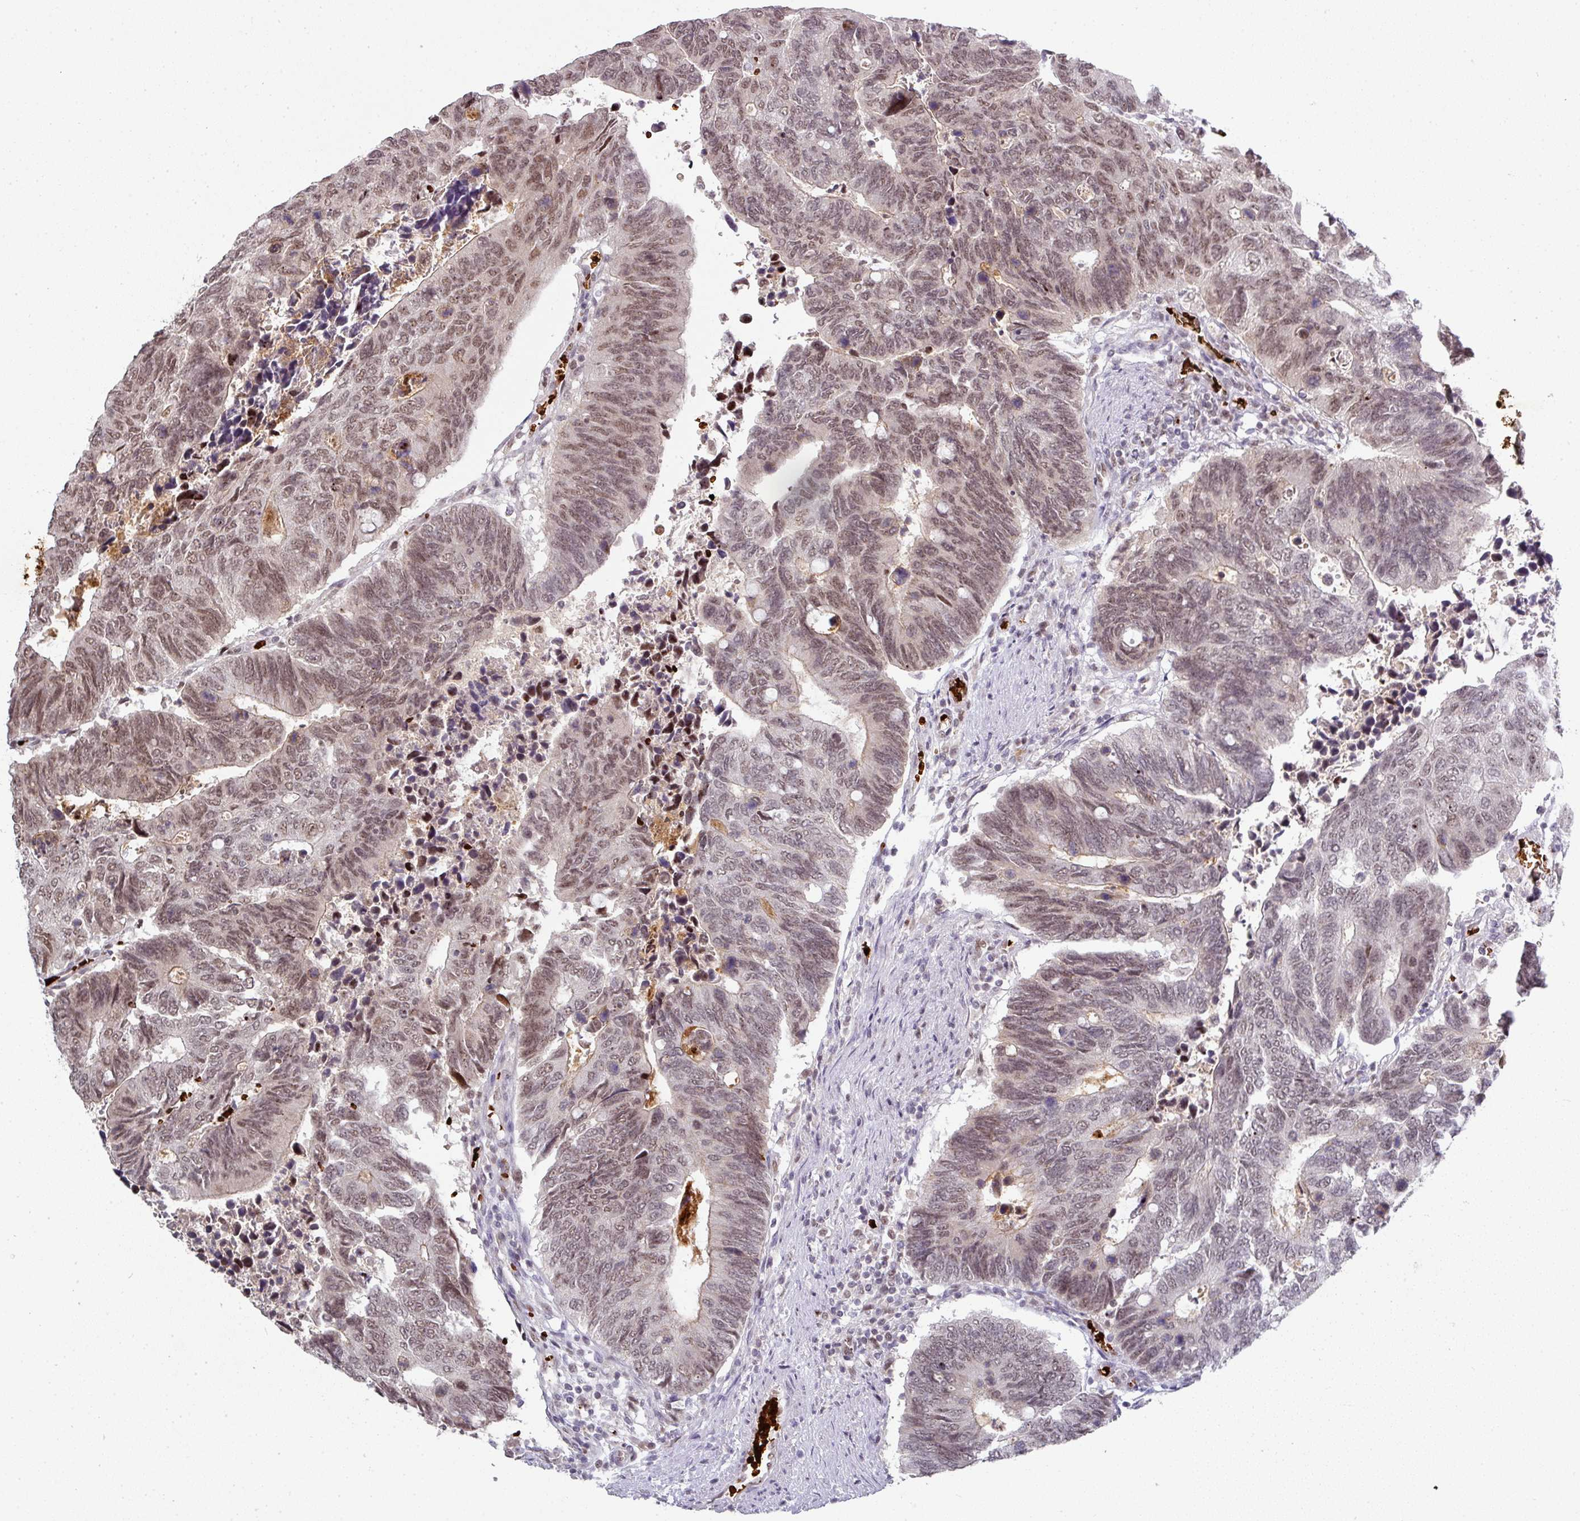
{"staining": {"intensity": "moderate", "quantity": "25%-75%", "location": "nuclear"}, "tissue": "colorectal cancer", "cell_type": "Tumor cells", "image_type": "cancer", "snomed": [{"axis": "morphology", "description": "Adenocarcinoma, NOS"}, {"axis": "topography", "description": "Colon"}], "caption": "Brown immunohistochemical staining in human colorectal cancer demonstrates moderate nuclear staining in about 25%-75% of tumor cells. (DAB IHC with brightfield microscopy, high magnification).", "gene": "NEIL1", "patient": {"sex": "male", "age": 87}}